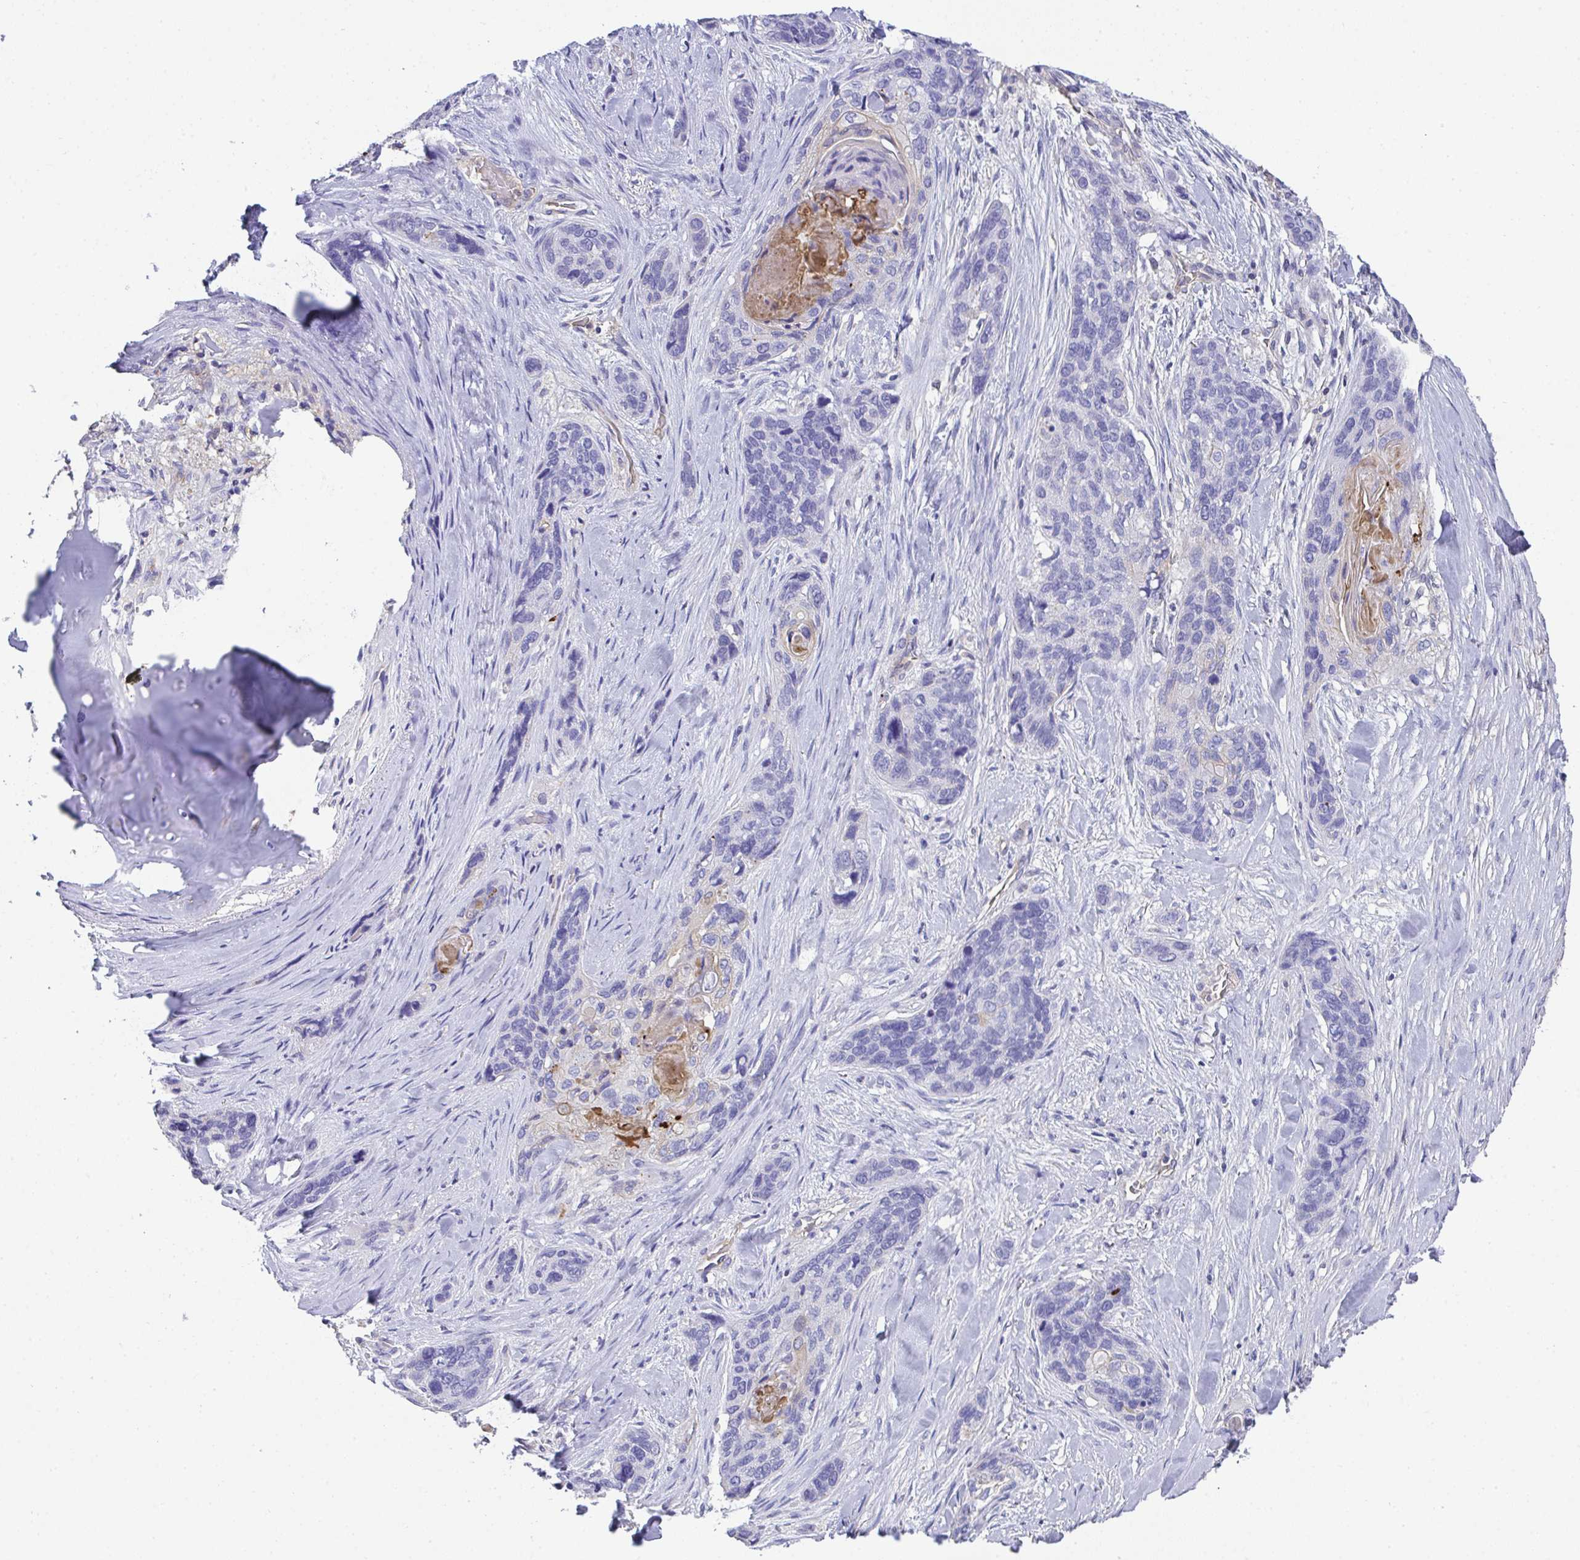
{"staining": {"intensity": "negative", "quantity": "none", "location": "none"}, "tissue": "lung cancer", "cell_type": "Tumor cells", "image_type": "cancer", "snomed": [{"axis": "morphology", "description": "Squamous cell carcinoma, NOS"}, {"axis": "morphology", "description": "Squamous cell carcinoma, metastatic, NOS"}, {"axis": "topography", "description": "Lymph node"}, {"axis": "topography", "description": "Lung"}], "caption": "Immunohistochemical staining of squamous cell carcinoma (lung) reveals no significant positivity in tumor cells.", "gene": "TNFAIP8", "patient": {"sex": "male", "age": 41}}